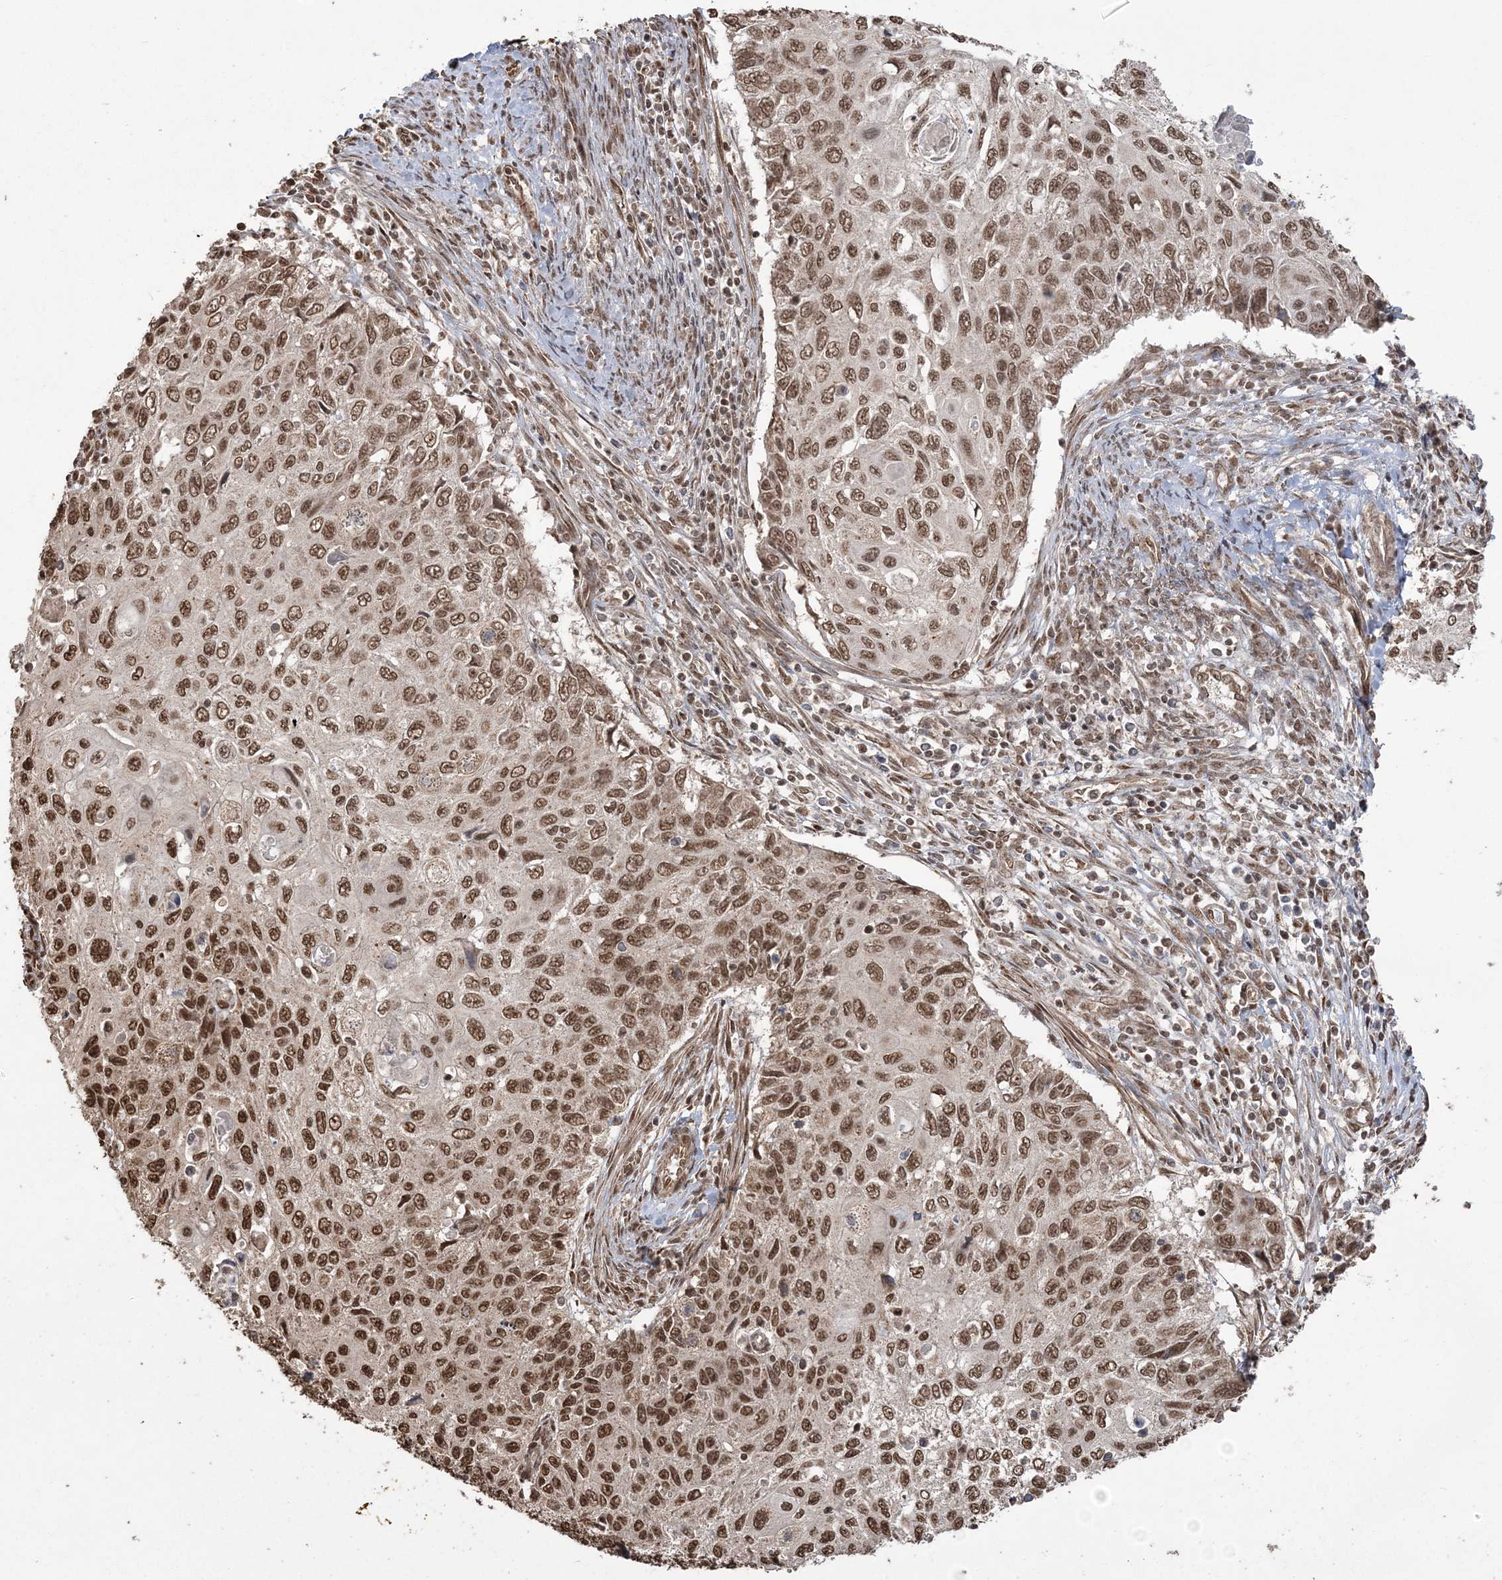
{"staining": {"intensity": "strong", "quantity": ">75%", "location": "nuclear"}, "tissue": "cervical cancer", "cell_type": "Tumor cells", "image_type": "cancer", "snomed": [{"axis": "morphology", "description": "Squamous cell carcinoma, NOS"}, {"axis": "topography", "description": "Cervix"}], "caption": "High-magnification brightfield microscopy of cervical cancer stained with DAB (brown) and counterstained with hematoxylin (blue). tumor cells exhibit strong nuclear expression is identified in approximately>75% of cells.", "gene": "ZNF839", "patient": {"sex": "female", "age": 70}}